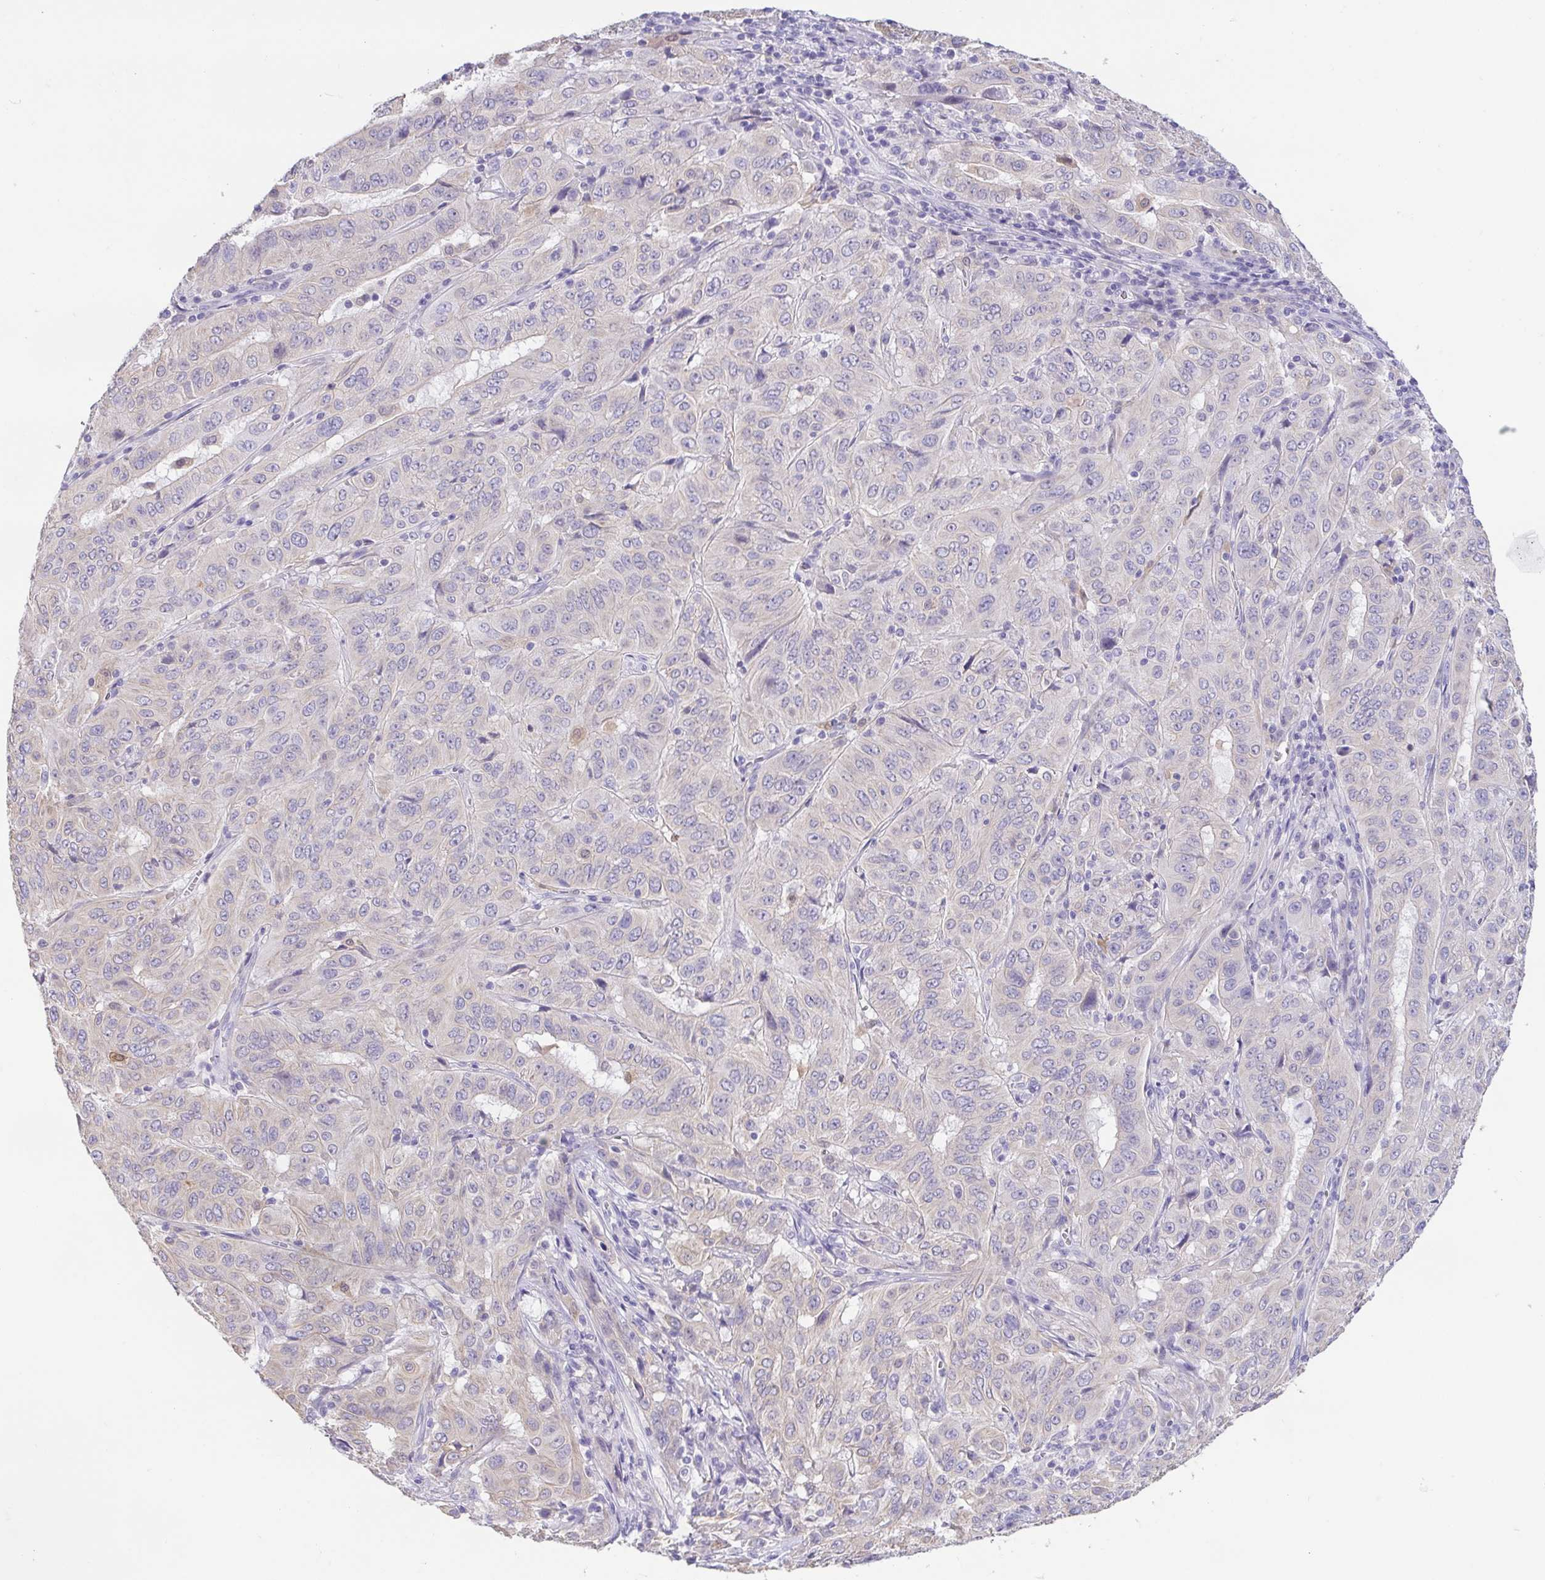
{"staining": {"intensity": "negative", "quantity": "none", "location": "none"}, "tissue": "pancreatic cancer", "cell_type": "Tumor cells", "image_type": "cancer", "snomed": [{"axis": "morphology", "description": "Adenocarcinoma, NOS"}, {"axis": "topography", "description": "Pancreas"}], "caption": "Histopathology image shows no significant protein staining in tumor cells of adenocarcinoma (pancreatic).", "gene": "FABP3", "patient": {"sex": "male", "age": 63}}